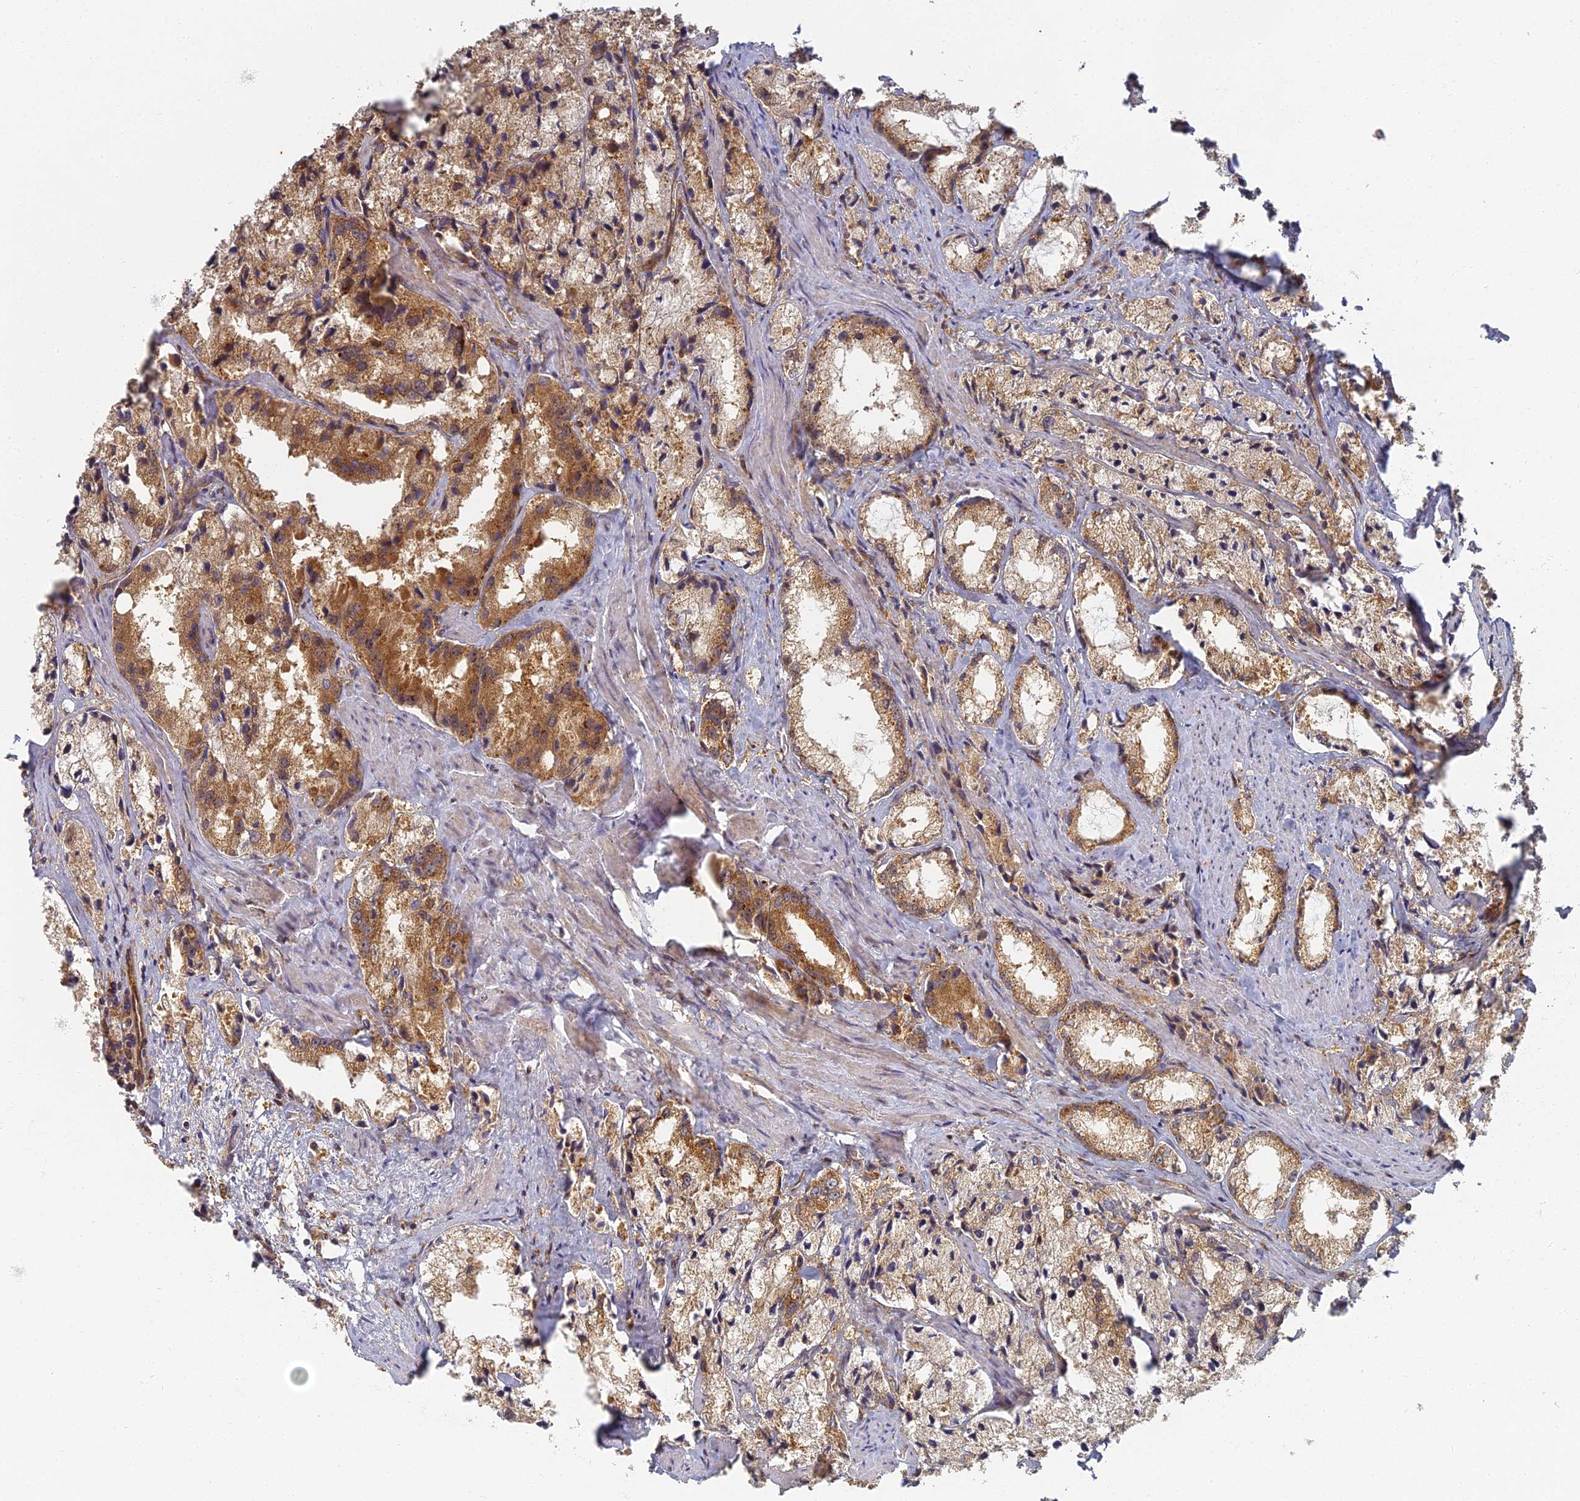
{"staining": {"intensity": "moderate", "quantity": ">75%", "location": "cytoplasmic/membranous"}, "tissue": "prostate cancer", "cell_type": "Tumor cells", "image_type": "cancer", "snomed": [{"axis": "morphology", "description": "Adenocarcinoma, High grade"}, {"axis": "topography", "description": "Prostate"}], "caption": "Tumor cells reveal medium levels of moderate cytoplasmic/membranous expression in about >75% of cells in prostate cancer.", "gene": "INO80D", "patient": {"sex": "male", "age": 66}}